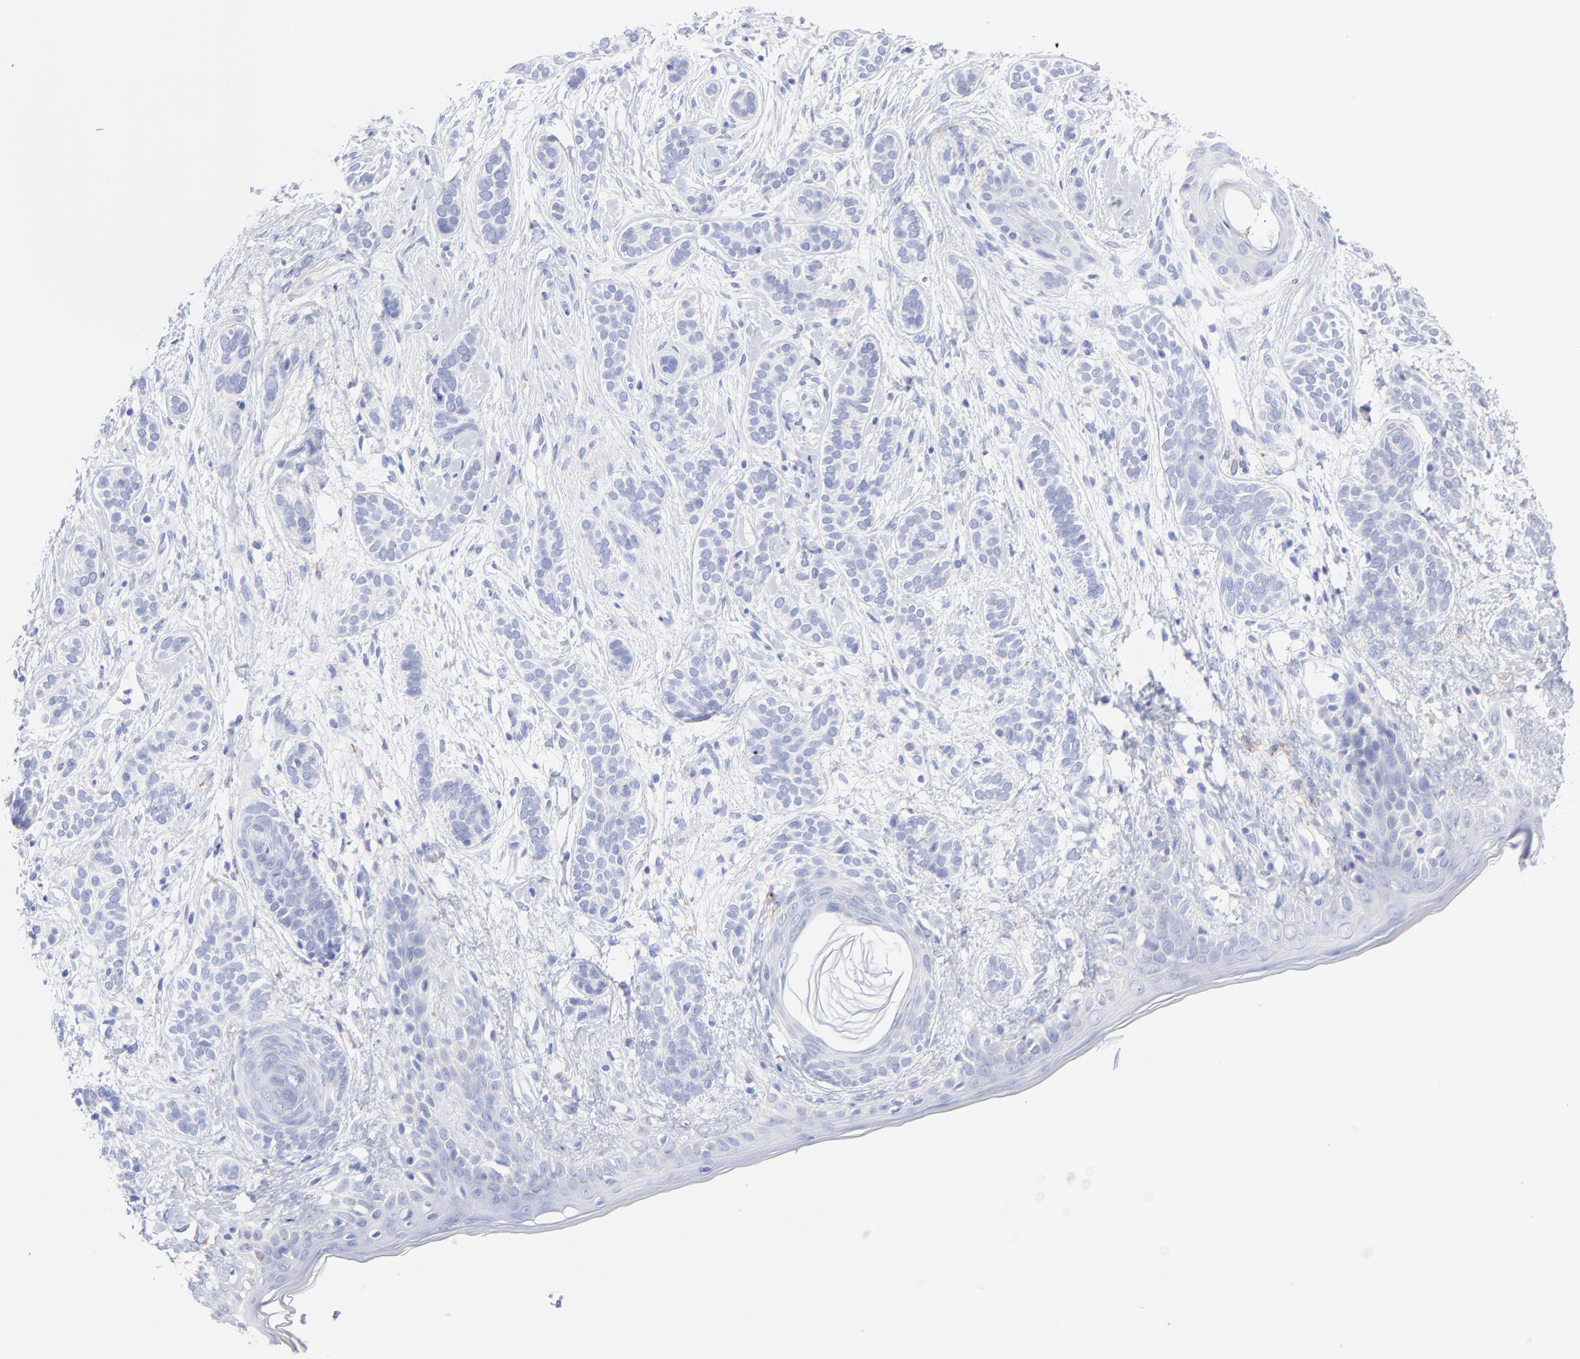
{"staining": {"intensity": "negative", "quantity": "none", "location": "none"}, "tissue": "skin cancer", "cell_type": "Tumor cells", "image_type": "cancer", "snomed": [{"axis": "morphology", "description": "Normal tissue, NOS"}, {"axis": "morphology", "description": "Basal cell carcinoma"}, {"axis": "topography", "description": "Skin"}], "caption": "This is an immunohistochemistry (IHC) photomicrograph of human basal cell carcinoma (skin). There is no expression in tumor cells.", "gene": "C1QTNF6", "patient": {"sex": "male", "age": 63}}